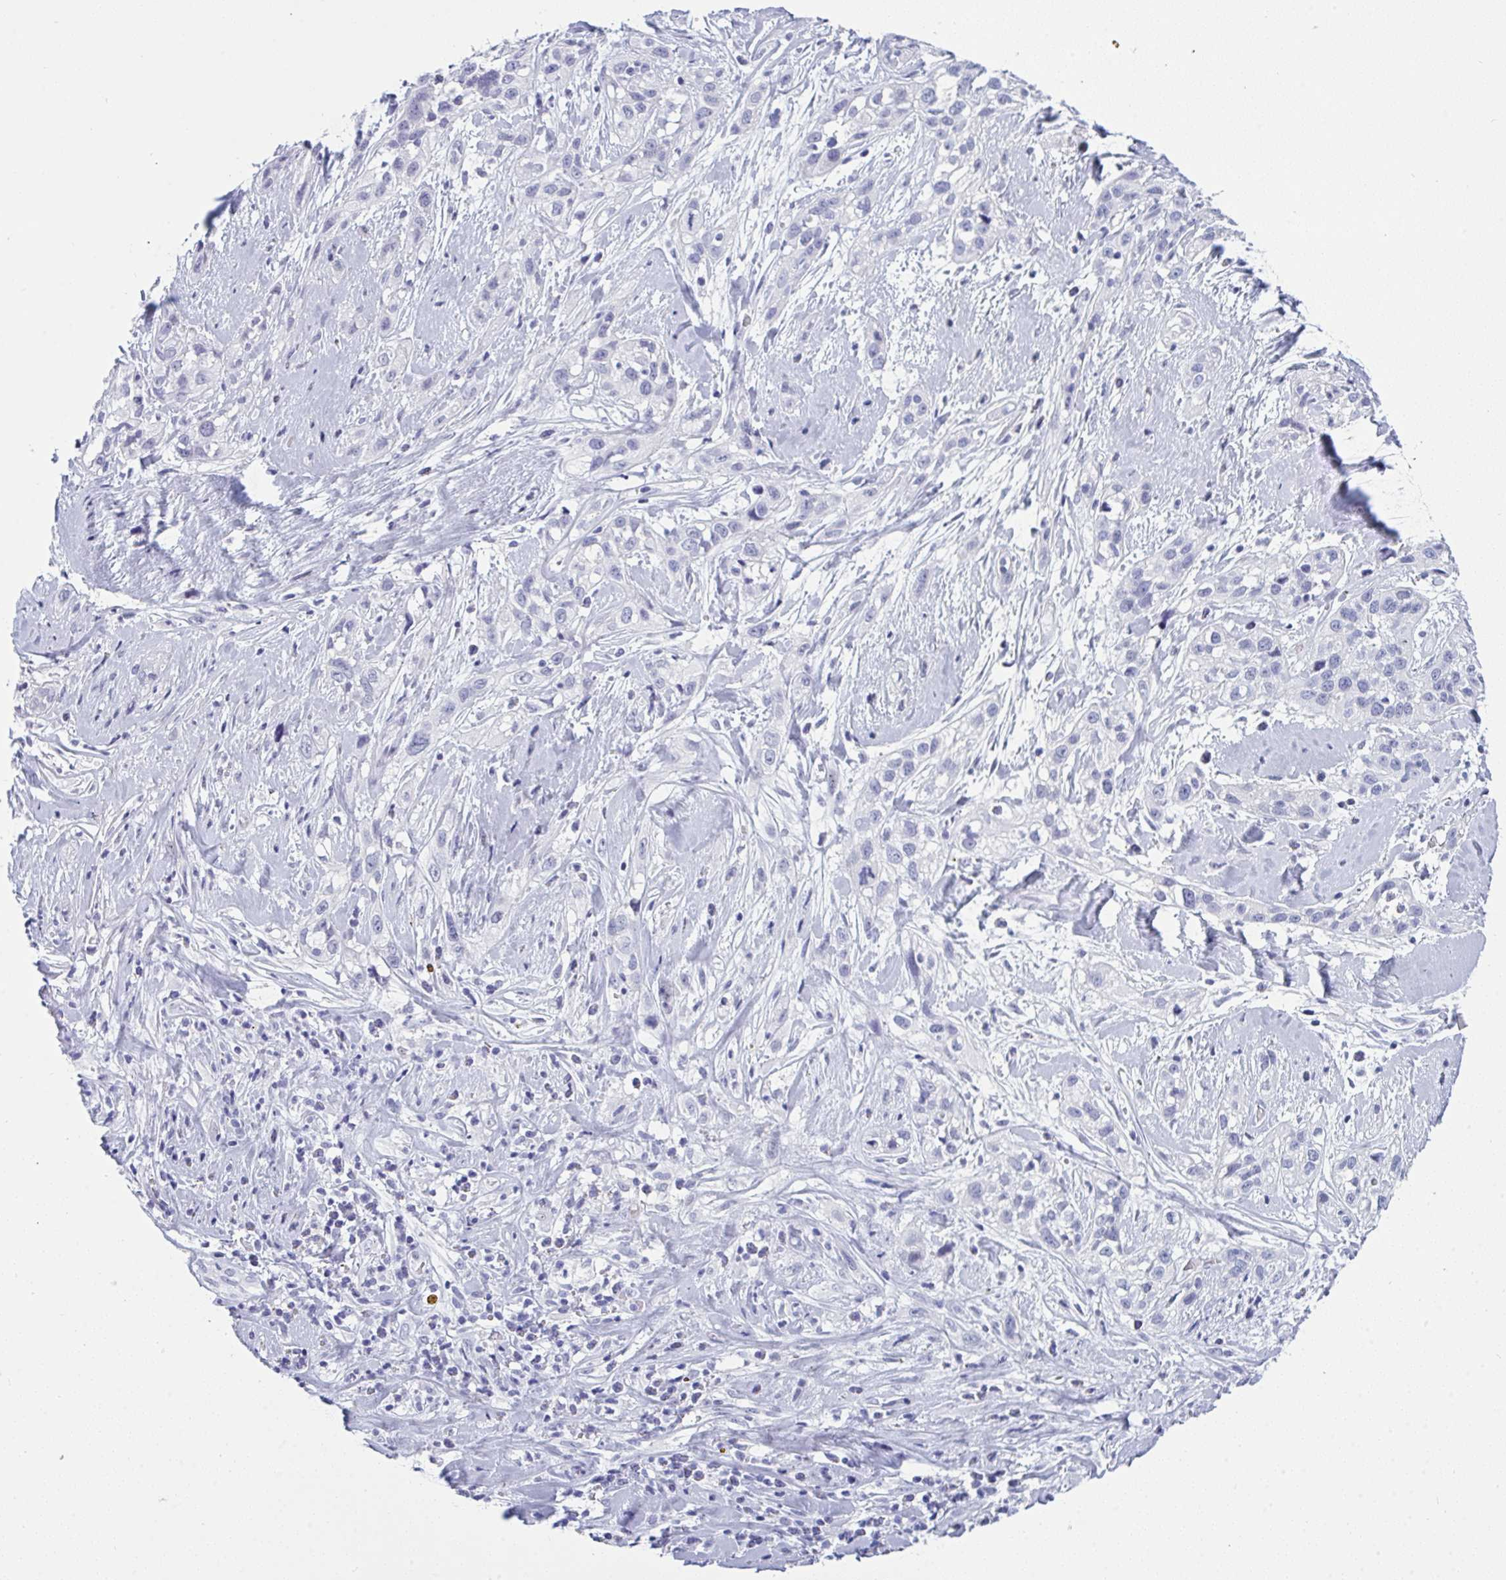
{"staining": {"intensity": "negative", "quantity": "none", "location": "none"}, "tissue": "skin cancer", "cell_type": "Tumor cells", "image_type": "cancer", "snomed": [{"axis": "morphology", "description": "Squamous cell carcinoma, NOS"}, {"axis": "topography", "description": "Skin"}], "caption": "There is no significant expression in tumor cells of skin cancer.", "gene": "PRDM9", "patient": {"sex": "male", "age": 82}}